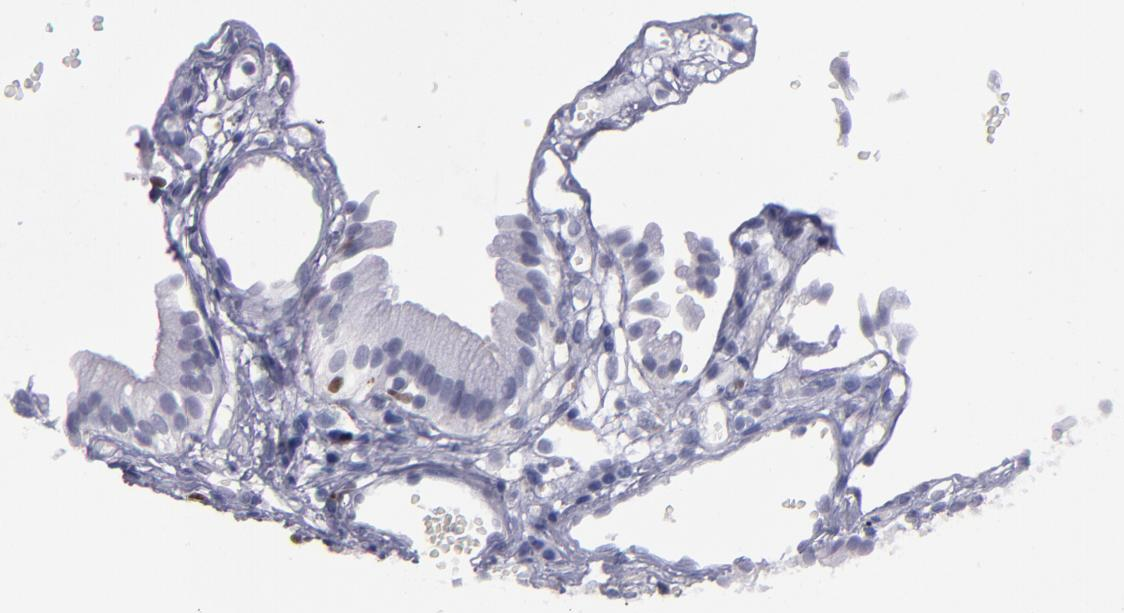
{"staining": {"intensity": "negative", "quantity": "none", "location": "none"}, "tissue": "gallbladder", "cell_type": "Glandular cells", "image_type": "normal", "snomed": [{"axis": "morphology", "description": "Normal tissue, NOS"}, {"axis": "topography", "description": "Gallbladder"}], "caption": "Immunohistochemistry (IHC) image of unremarkable human gallbladder stained for a protein (brown), which displays no staining in glandular cells. Nuclei are stained in blue.", "gene": "IRF8", "patient": {"sex": "male", "age": 65}}